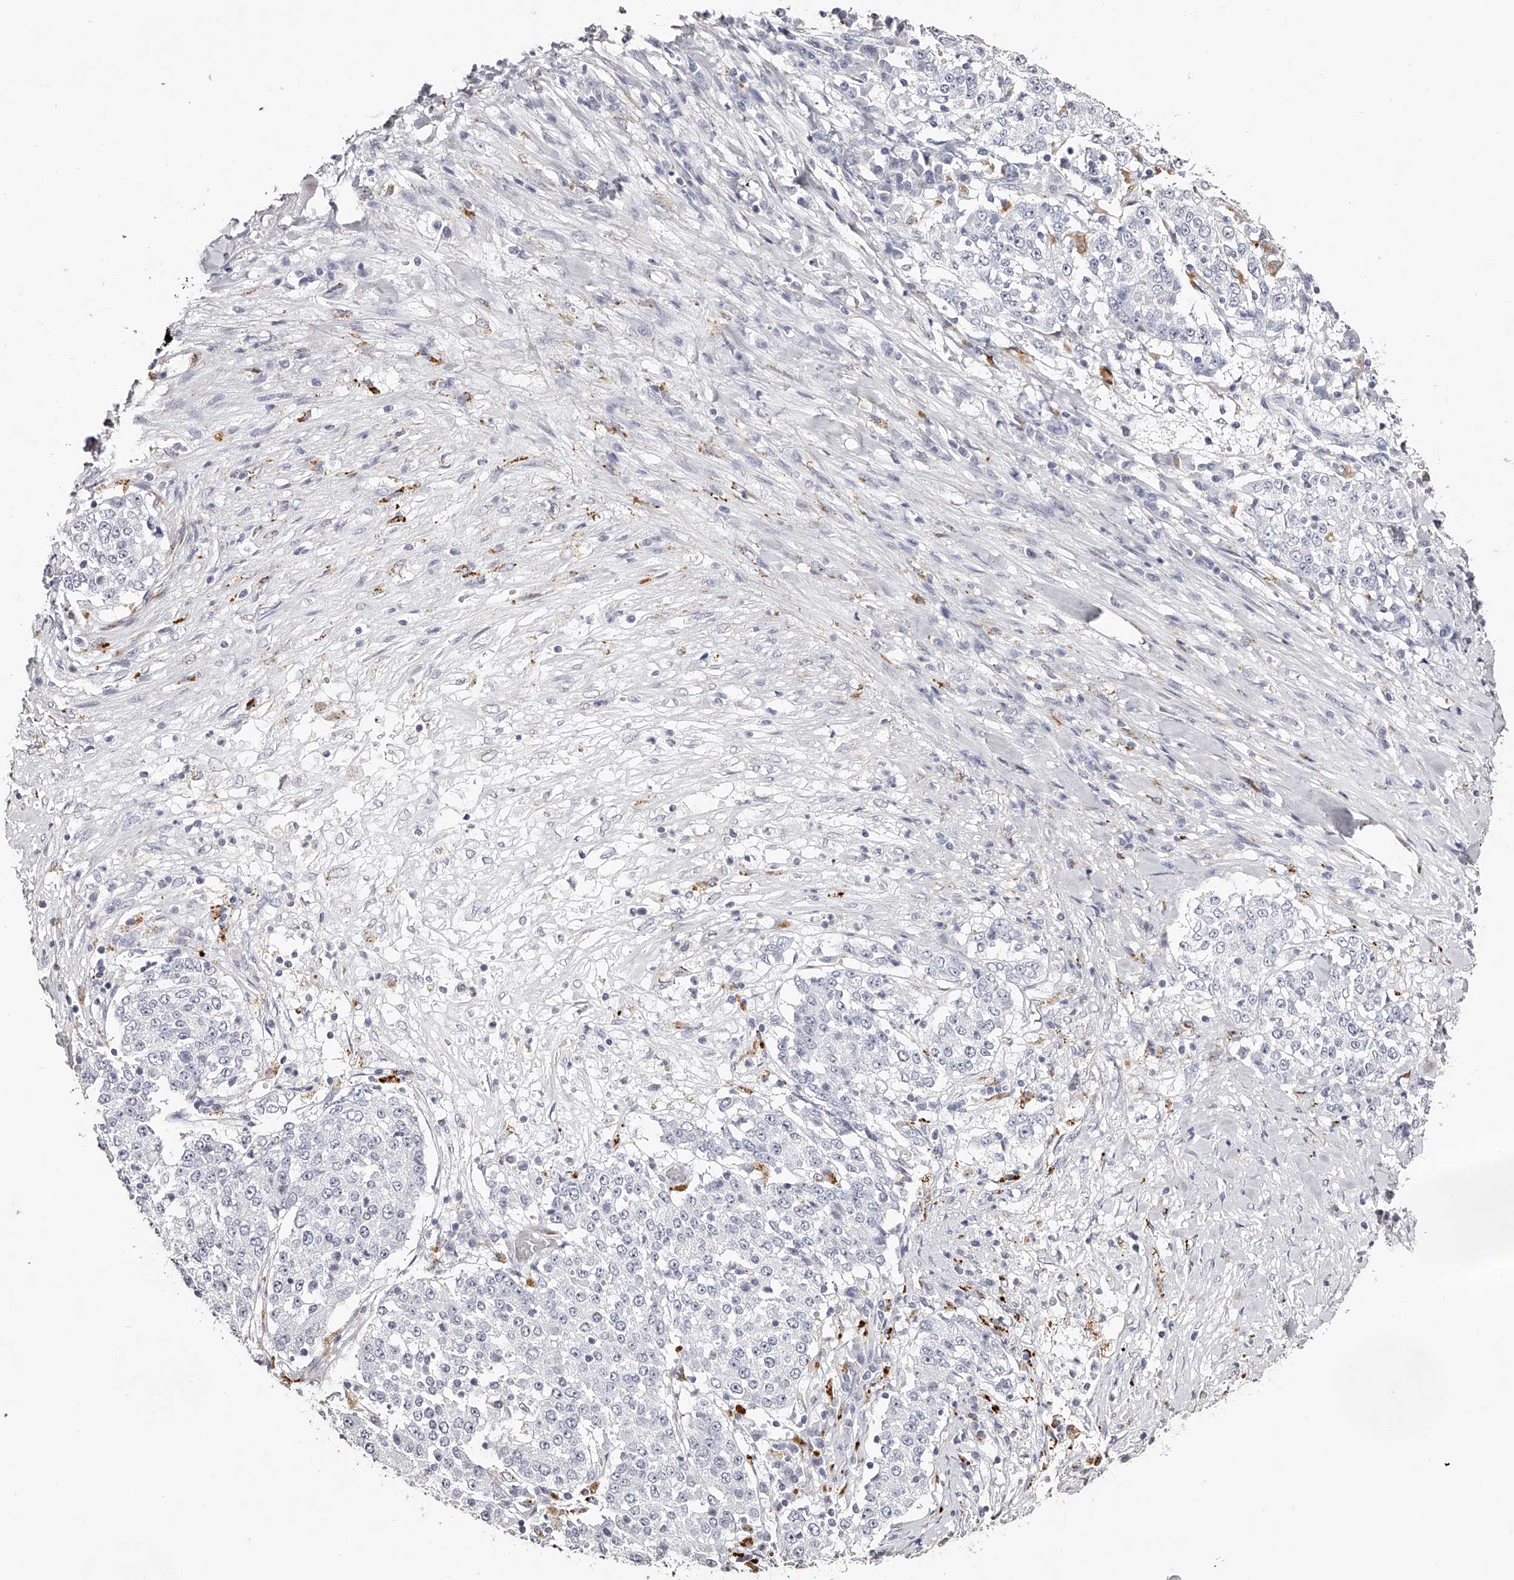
{"staining": {"intensity": "negative", "quantity": "none", "location": "none"}, "tissue": "stomach cancer", "cell_type": "Tumor cells", "image_type": "cancer", "snomed": [{"axis": "morphology", "description": "Adenocarcinoma, NOS"}, {"axis": "topography", "description": "Stomach"}], "caption": "DAB immunohistochemical staining of stomach adenocarcinoma demonstrates no significant staining in tumor cells.", "gene": "SLC35D3", "patient": {"sex": "male", "age": 59}}